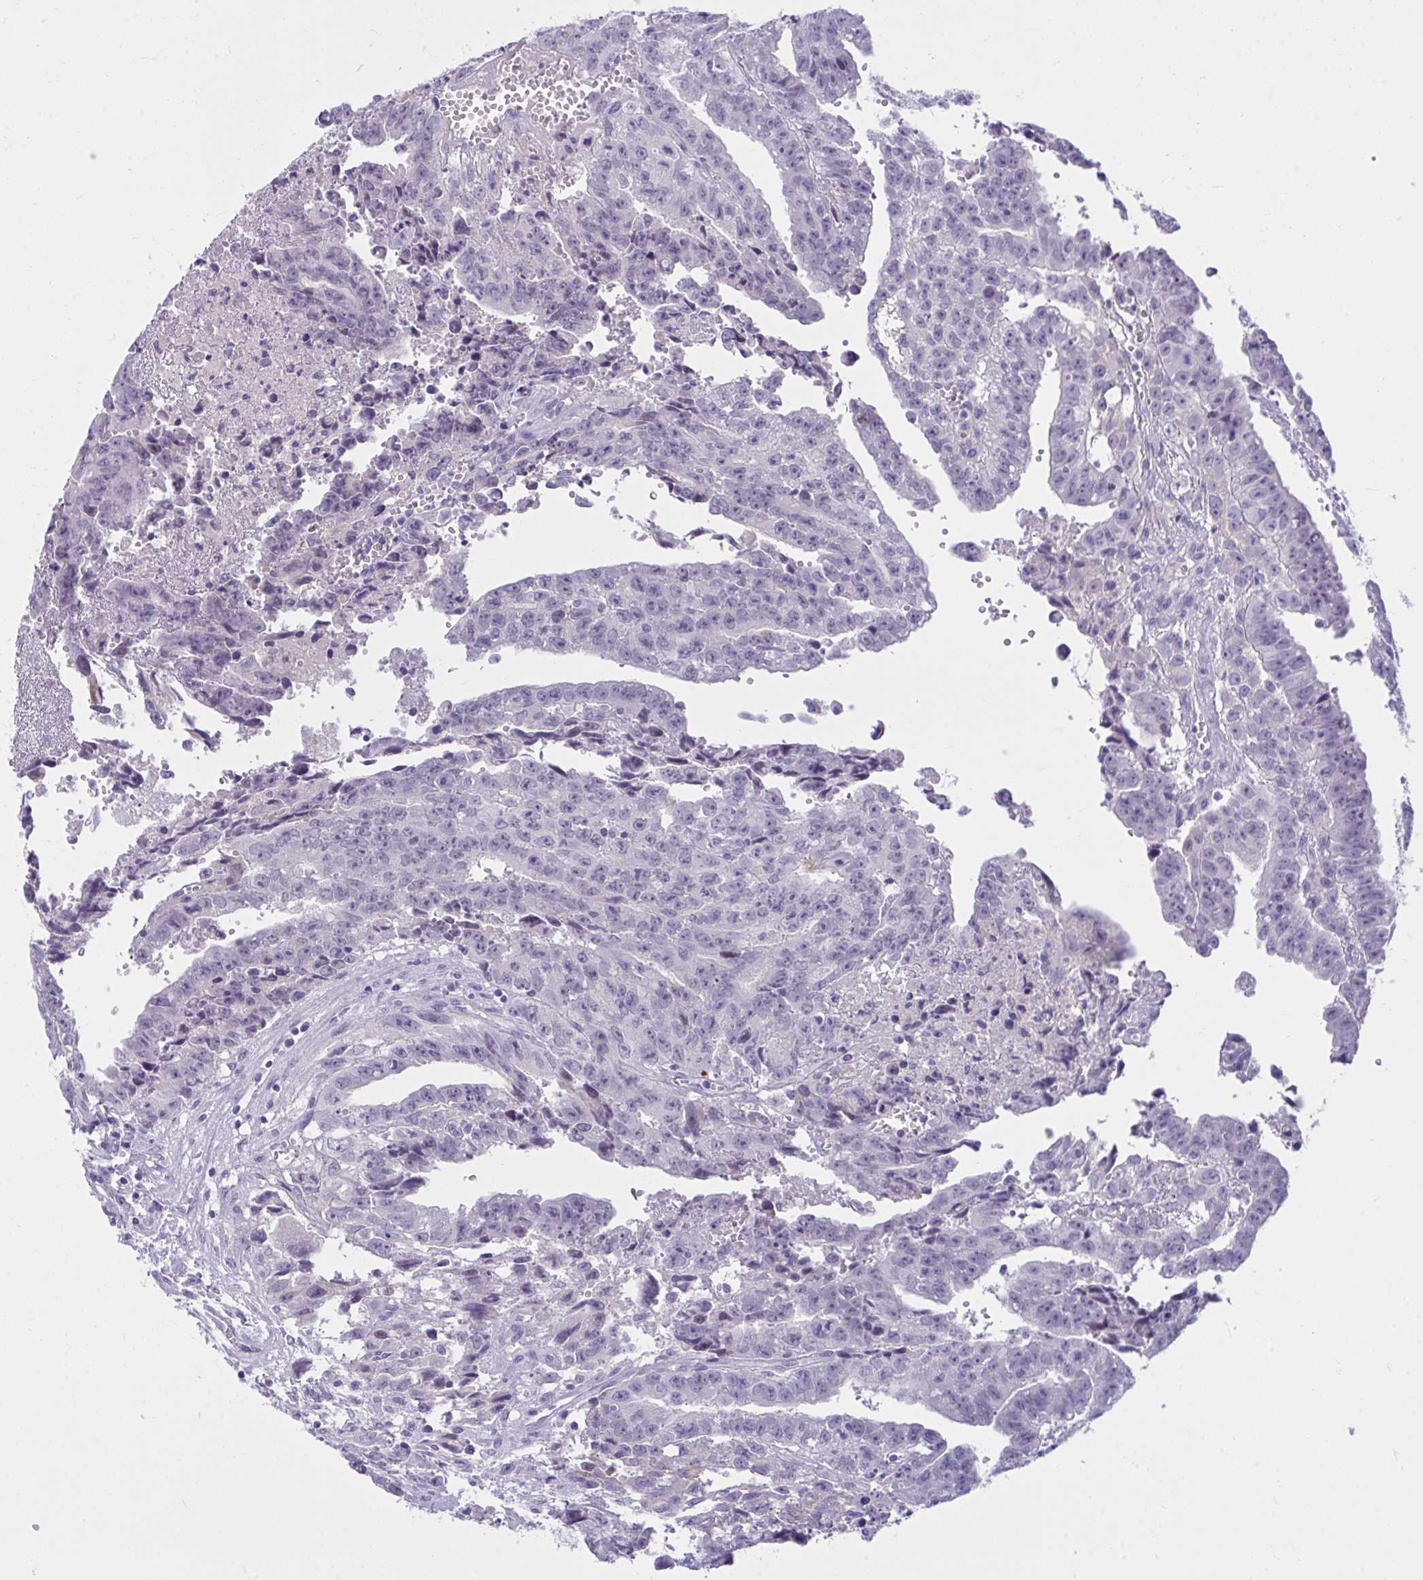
{"staining": {"intensity": "negative", "quantity": "none", "location": "none"}, "tissue": "testis cancer", "cell_type": "Tumor cells", "image_type": "cancer", "snomed": [{"axis": "morphology", "description": "Carcinoma, Embryonal, NOS"}, {"axis": "morphology", "description": "Teratoma, malignant, NOS"}, {"axis": "topography", "description": "Testis"}], "caption": "Immunohistochemistry (IHC) of testis malignant teratoma displays no staining in tumor cells.", "gene": "PIGZ", "patient": {"sex": "male", "age": 24}}